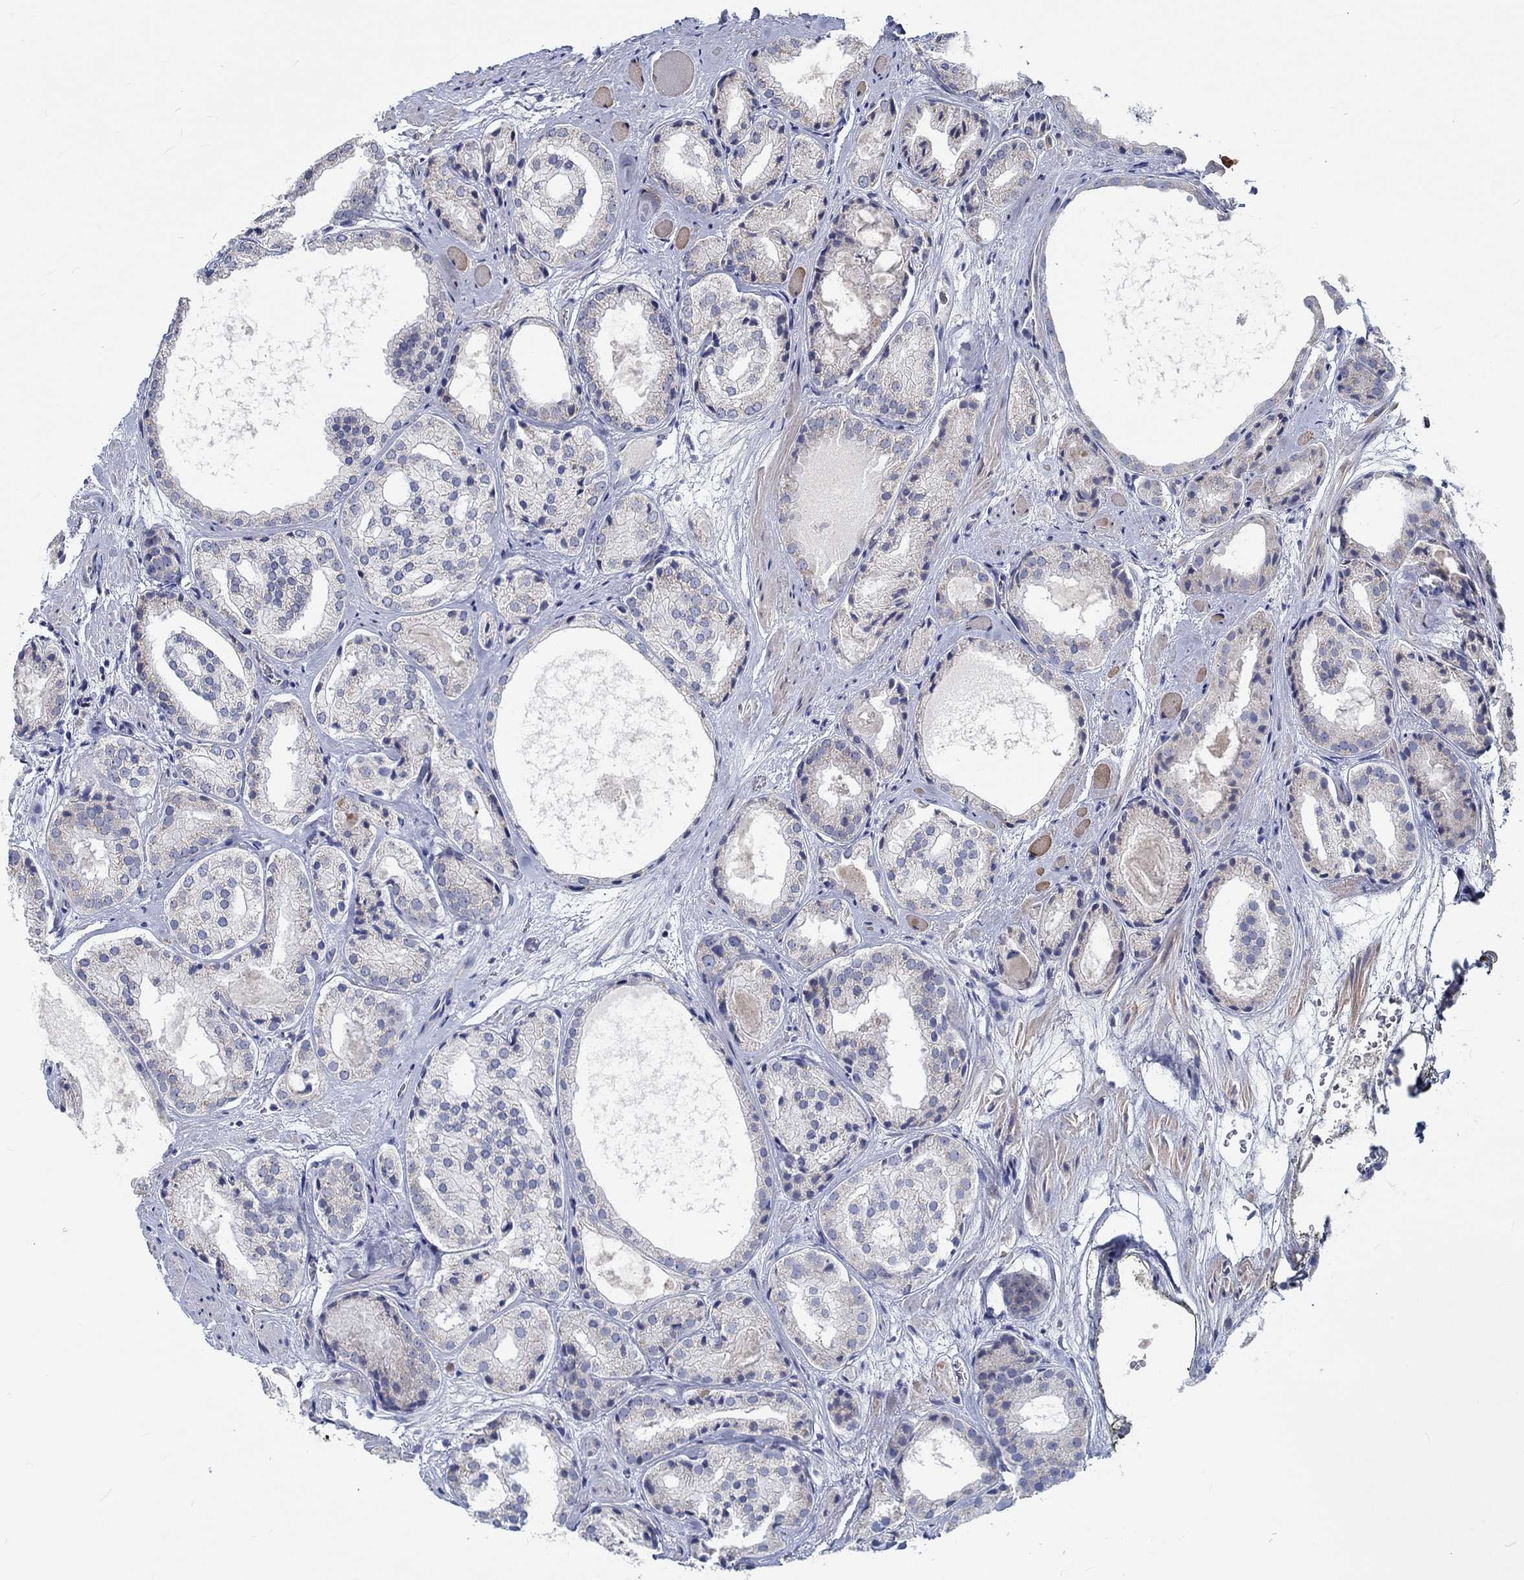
{"staining": {"intensity": "weak", "quantity": "<25%", "location": "cytoplasmic/membranous"}, "tissue": "prostate cancer", "cell_type": "Tumor cells", "image_type": "cancer", "snomed": [{"axis": "morphology", "description": "Adenocarcinoma, Low grade"}, {"axis": "topography", "description": "Prostate"}], "caption": "IHC photomicrograph of prostate adenocarcinoma (low-grade) stained for a protein (brown), which exhibits no expression in tumor cells. The staining was performed using DAB (3,3'-diaminobenzidine) to visualize the protein expression in brown, while the nuclei were stained in blue with hematoxylin (Magnification: 20x).", "gene": "MYBPC1", "patient": {"sex": "male", "age": 69}}